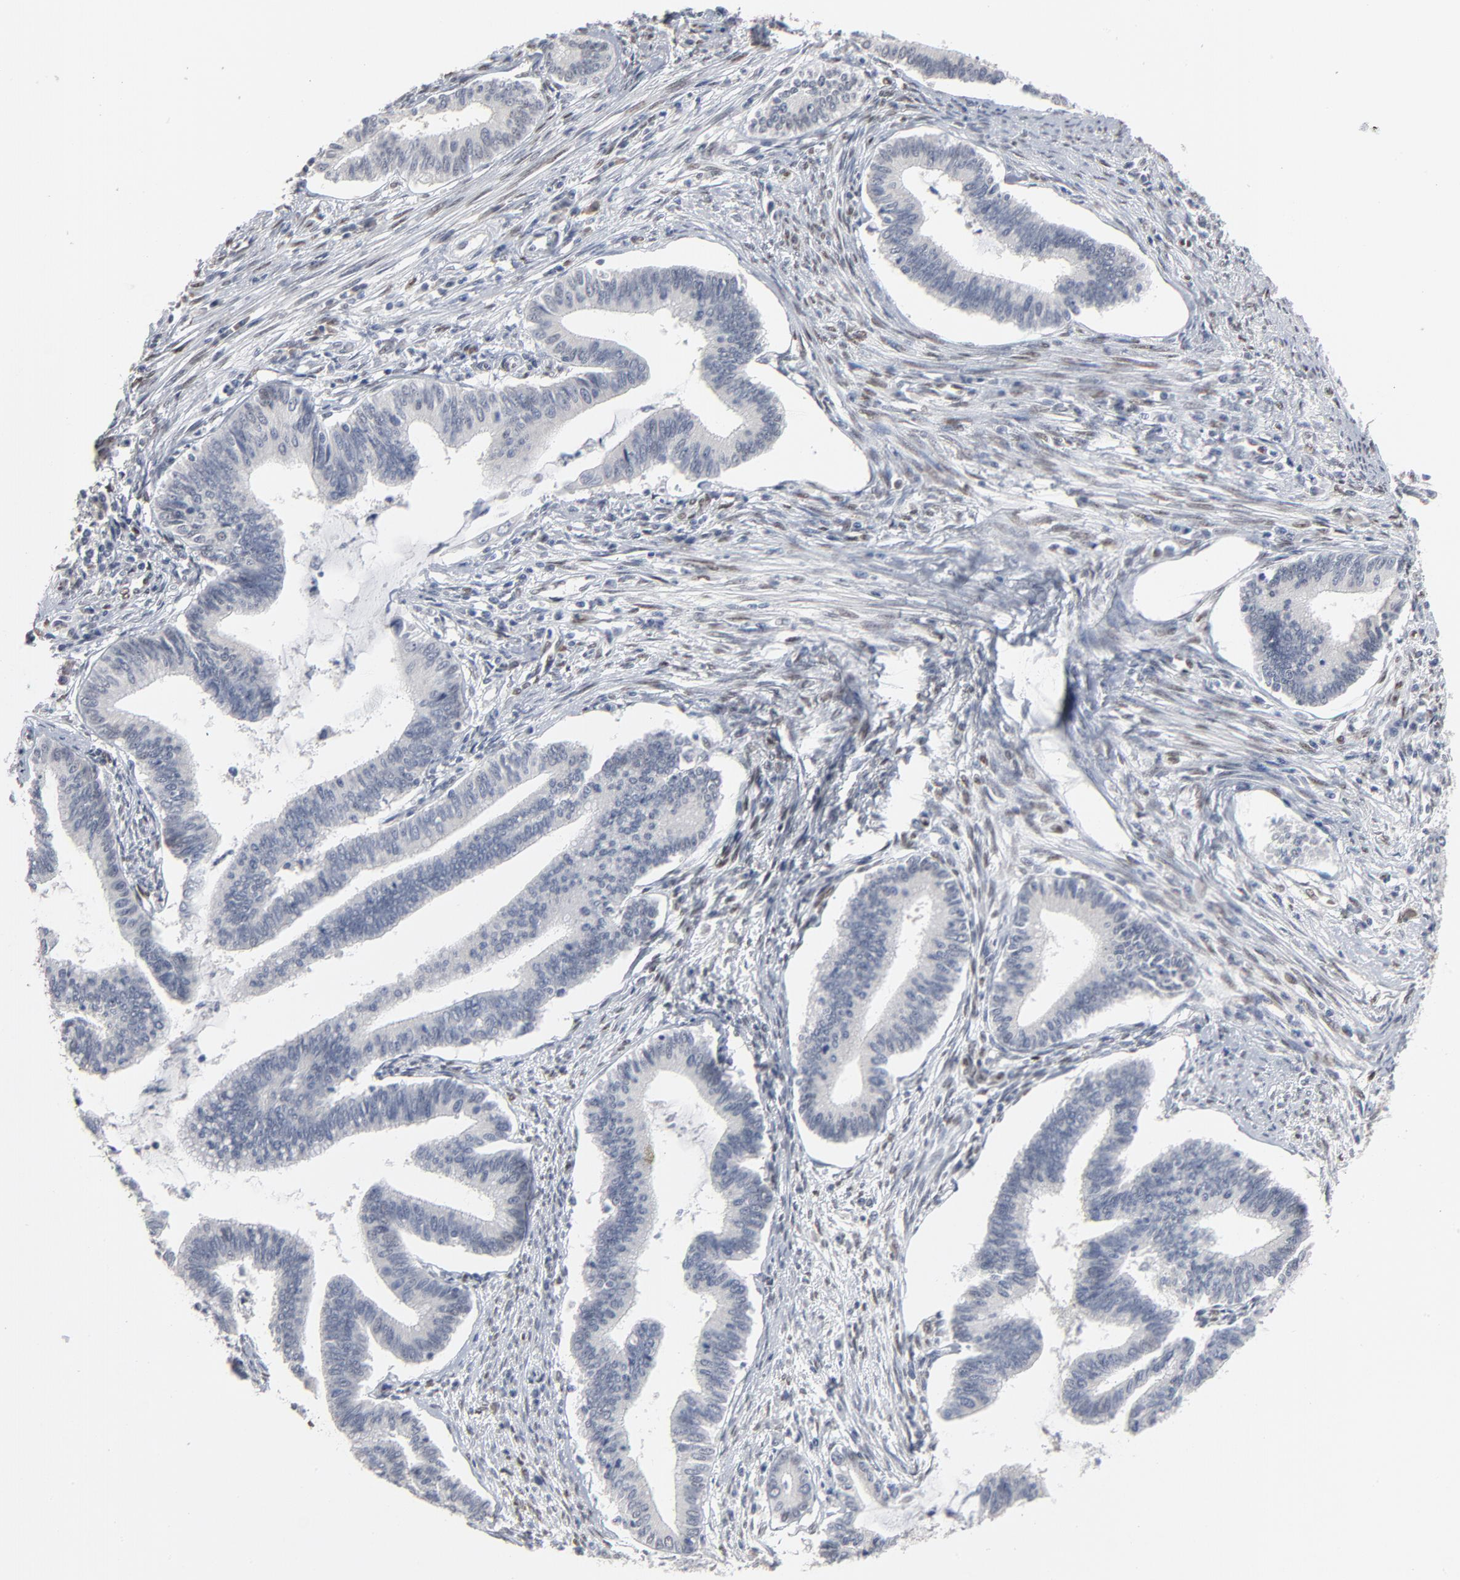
{"staining": {"intensity": "weak", "quantity": ">75%", "location": "nuclear"}, "tissue": "cervical cancer", "cell_type": "Tumor cells", "image_type": "cancer", "snomed": [{"axis": "morphology", "description": "Adenocarcinoma, NOS"}, {"axis": "topography", "description": "Cervix"}], "caption": "Protein positivity by IHC demonstrates weak nuclear expression in approximately >75% of tumor cells in cervical adenocarcinoma.", "gene": "ATF7", "patient": {"sex": "female", "age": 36}}